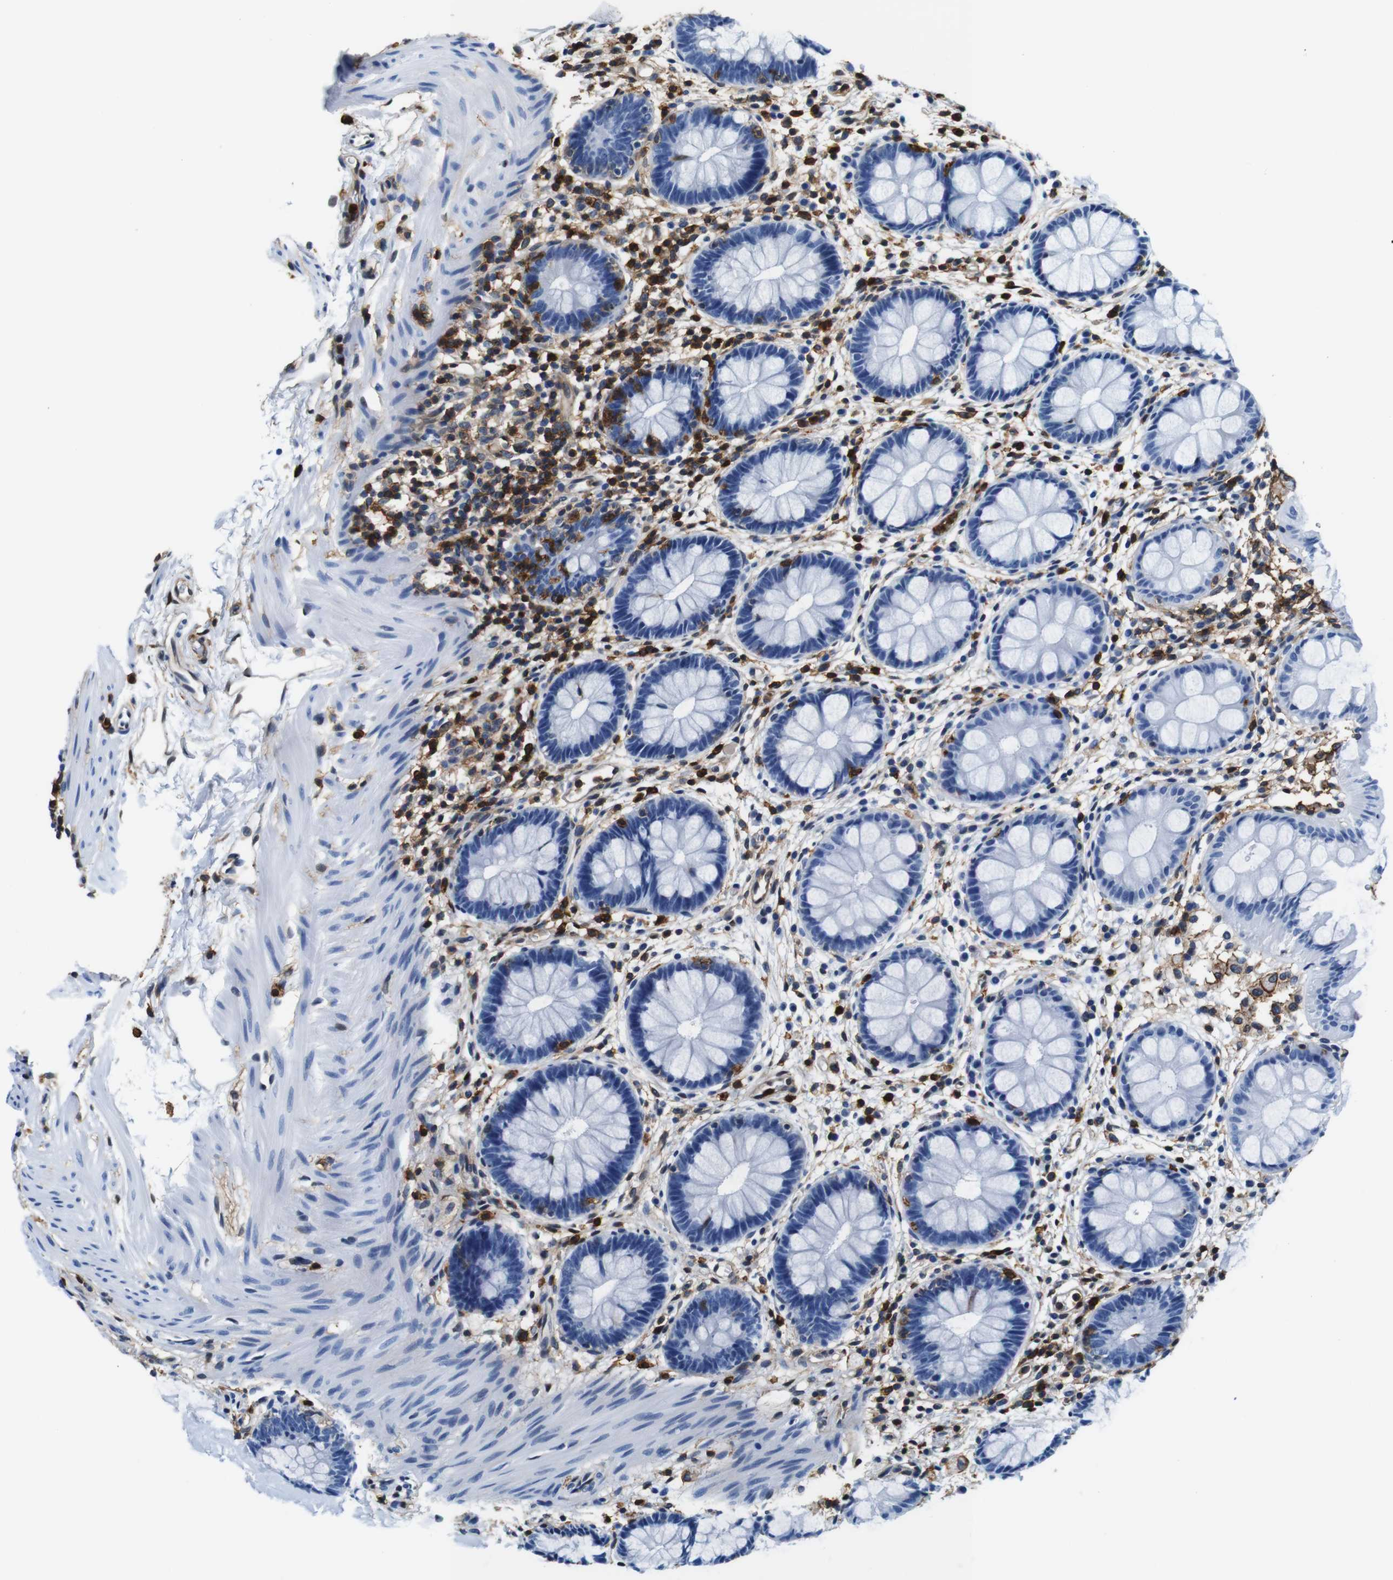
{"staining": {"intensity": "negative", "quantity": "none", "location": "none"}, "tissue": "rectum", "cell_type": "Glandular cells", "image_type": "normal", "snomed": [{"axis": "morphology", "description": "Normal tissue, NOS"}, {"axis": "topography", "description": "Rectum"}], "caption": "This is an immunohistochemistry (IHC) photomicrograph of normal rectum. There is no staining in glandular cells.", "gene": "ANXA1", "patient": {"sex": "female", "age": 24}}